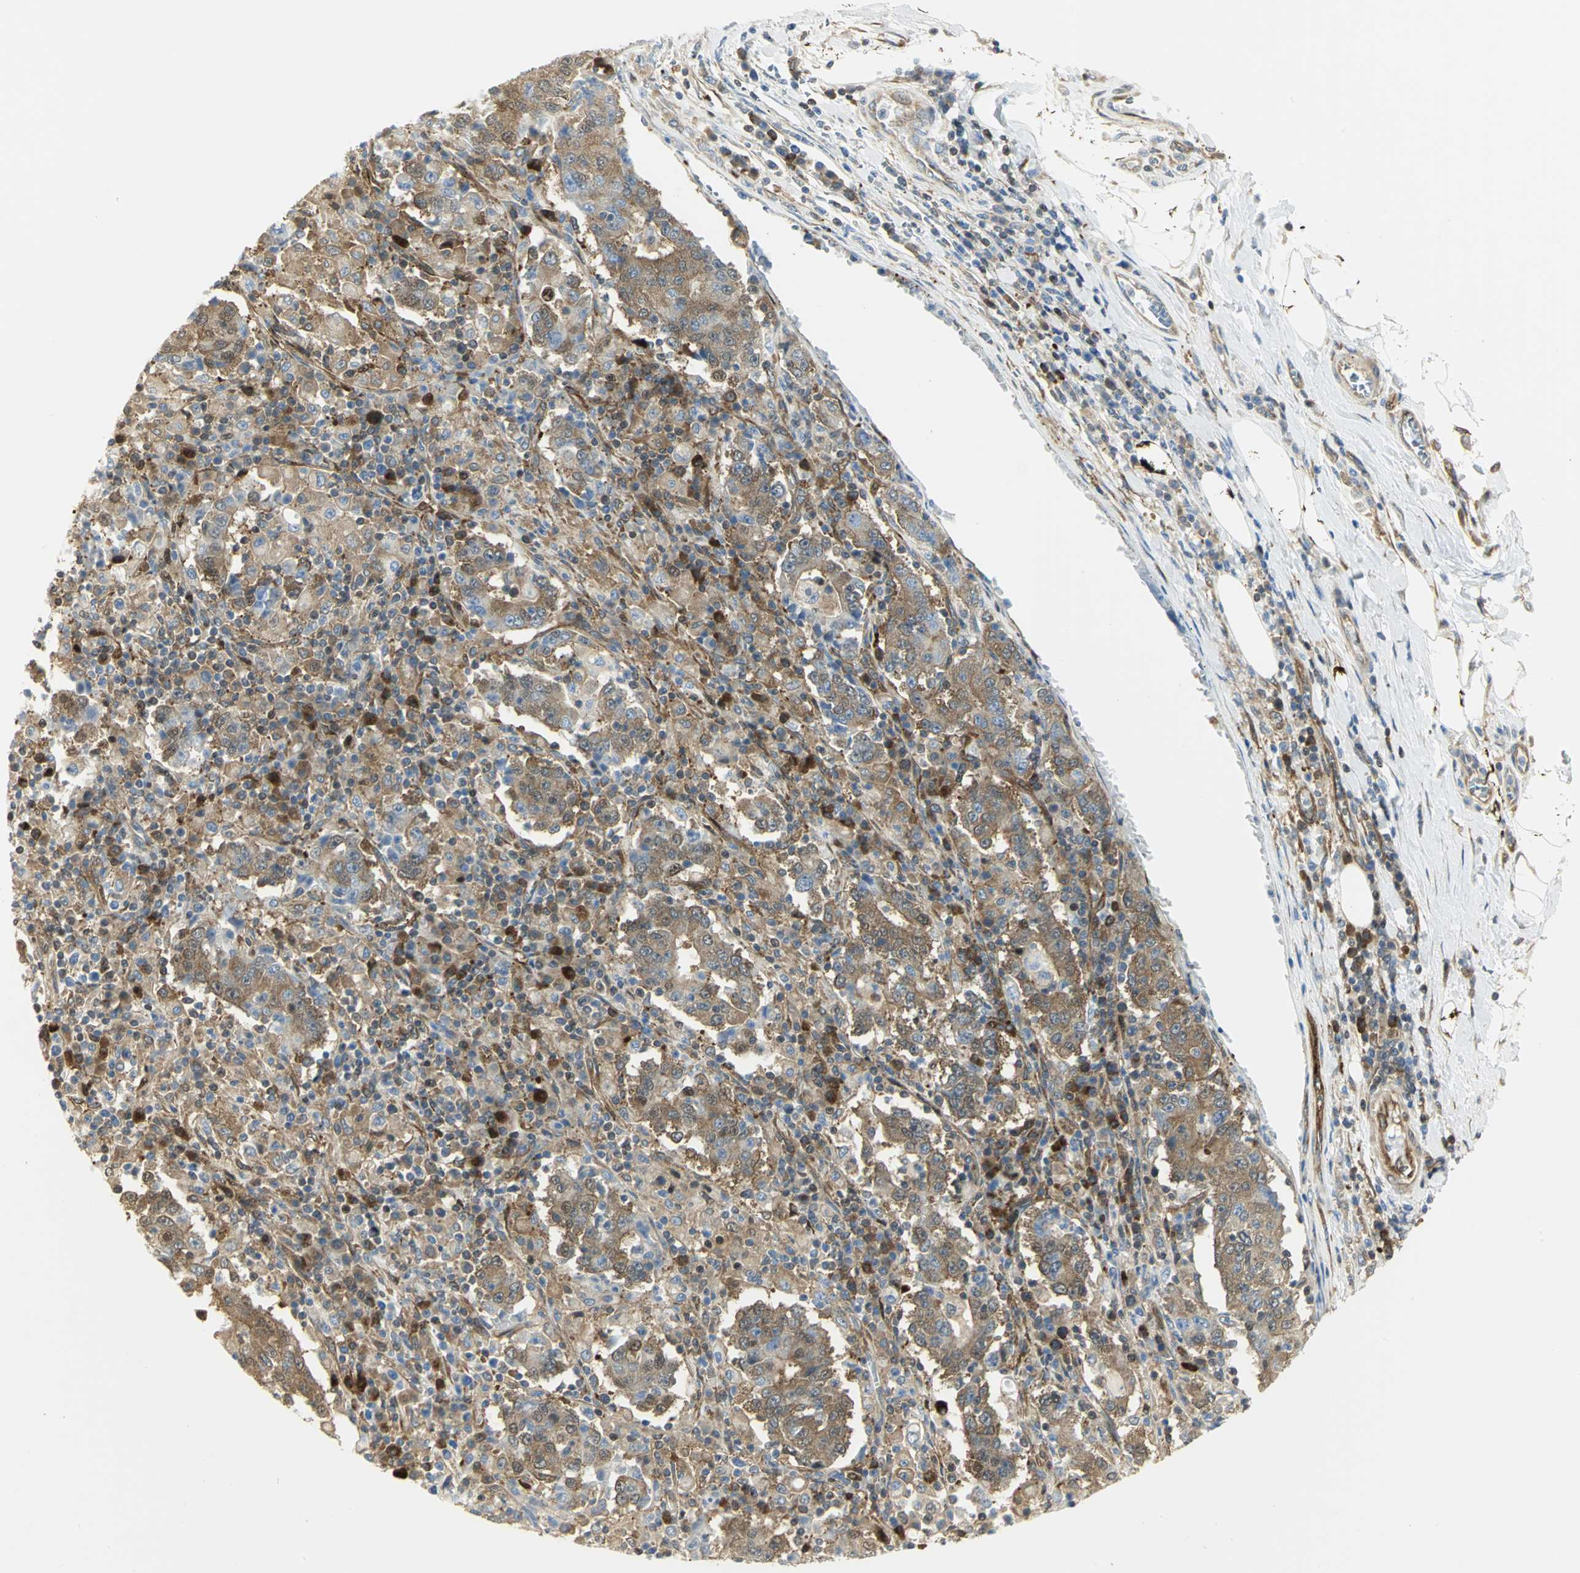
{"staining": {"intensity": "moderate", "quantity": ">75%", "location": "cytoplasmic/membranous"}, "tissue": "stomach cancer", "cell_type": "Tumor cells", "image_type": "cancer", "snomed": [{"axis": "morphology", "description": "Normal tissue, NOS"}, {"axis": "morphology", "description": "Adenocarcinoma, NOS"}, {"axis": "topography", "description": "Stomach, upper"}, {"axis": "topography", "description": "Stomach"}], "caption": "High-power microscopy captured an IHC histopathology image of stomach cancer, revealing moderate cytoplasmic/membranous positivity in approximately >75% of tumor cells.", "gene": "EEA1", "patient": {"sex": "male", "age": 59}}